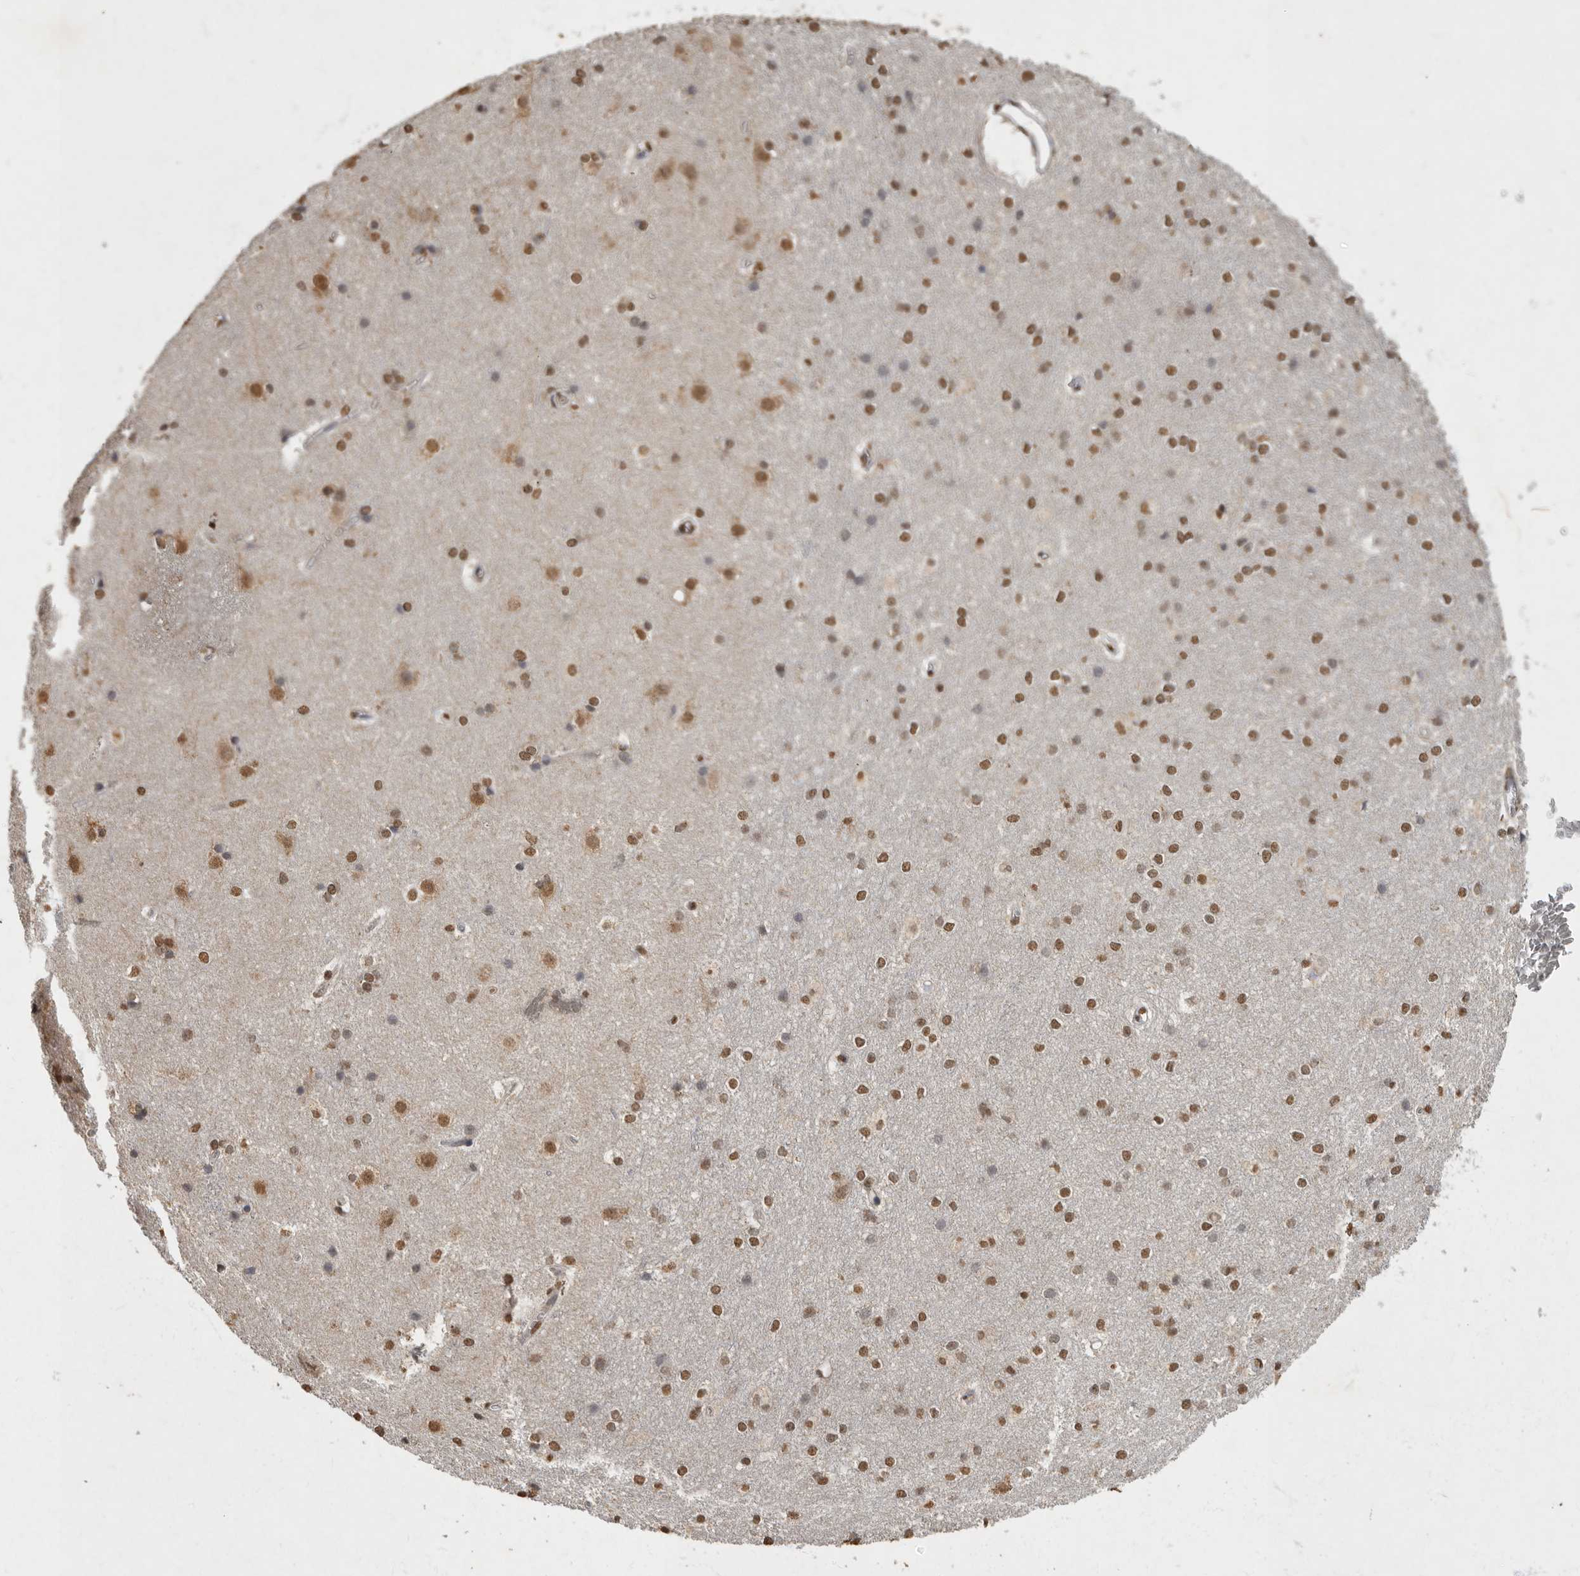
{"staining": {"intensity": "moderate", "quantity": ">75%", "location": "nuclear"}, "tissue": "caudate", "cell_type": "Glial cells", "image_type": "normal", "snomed": [{"axis": "morphology", "description": "Normal tissue, NOS"}, {"axis": "topography", "description": "Lateral ventricle wall"}], "caption": "The image exhibits immunohistochemical staining of benign caudate. There is moderate nuclear staining is seen in approximately >75% of glial cells. The staining was performed using DAB to visualize the protein expression in brown, while the nuclei were stained in blue with hematoxylin (Magnification: 20x).", "gene": "NBL1", "patient": {"sex": "female", "age": 19}}